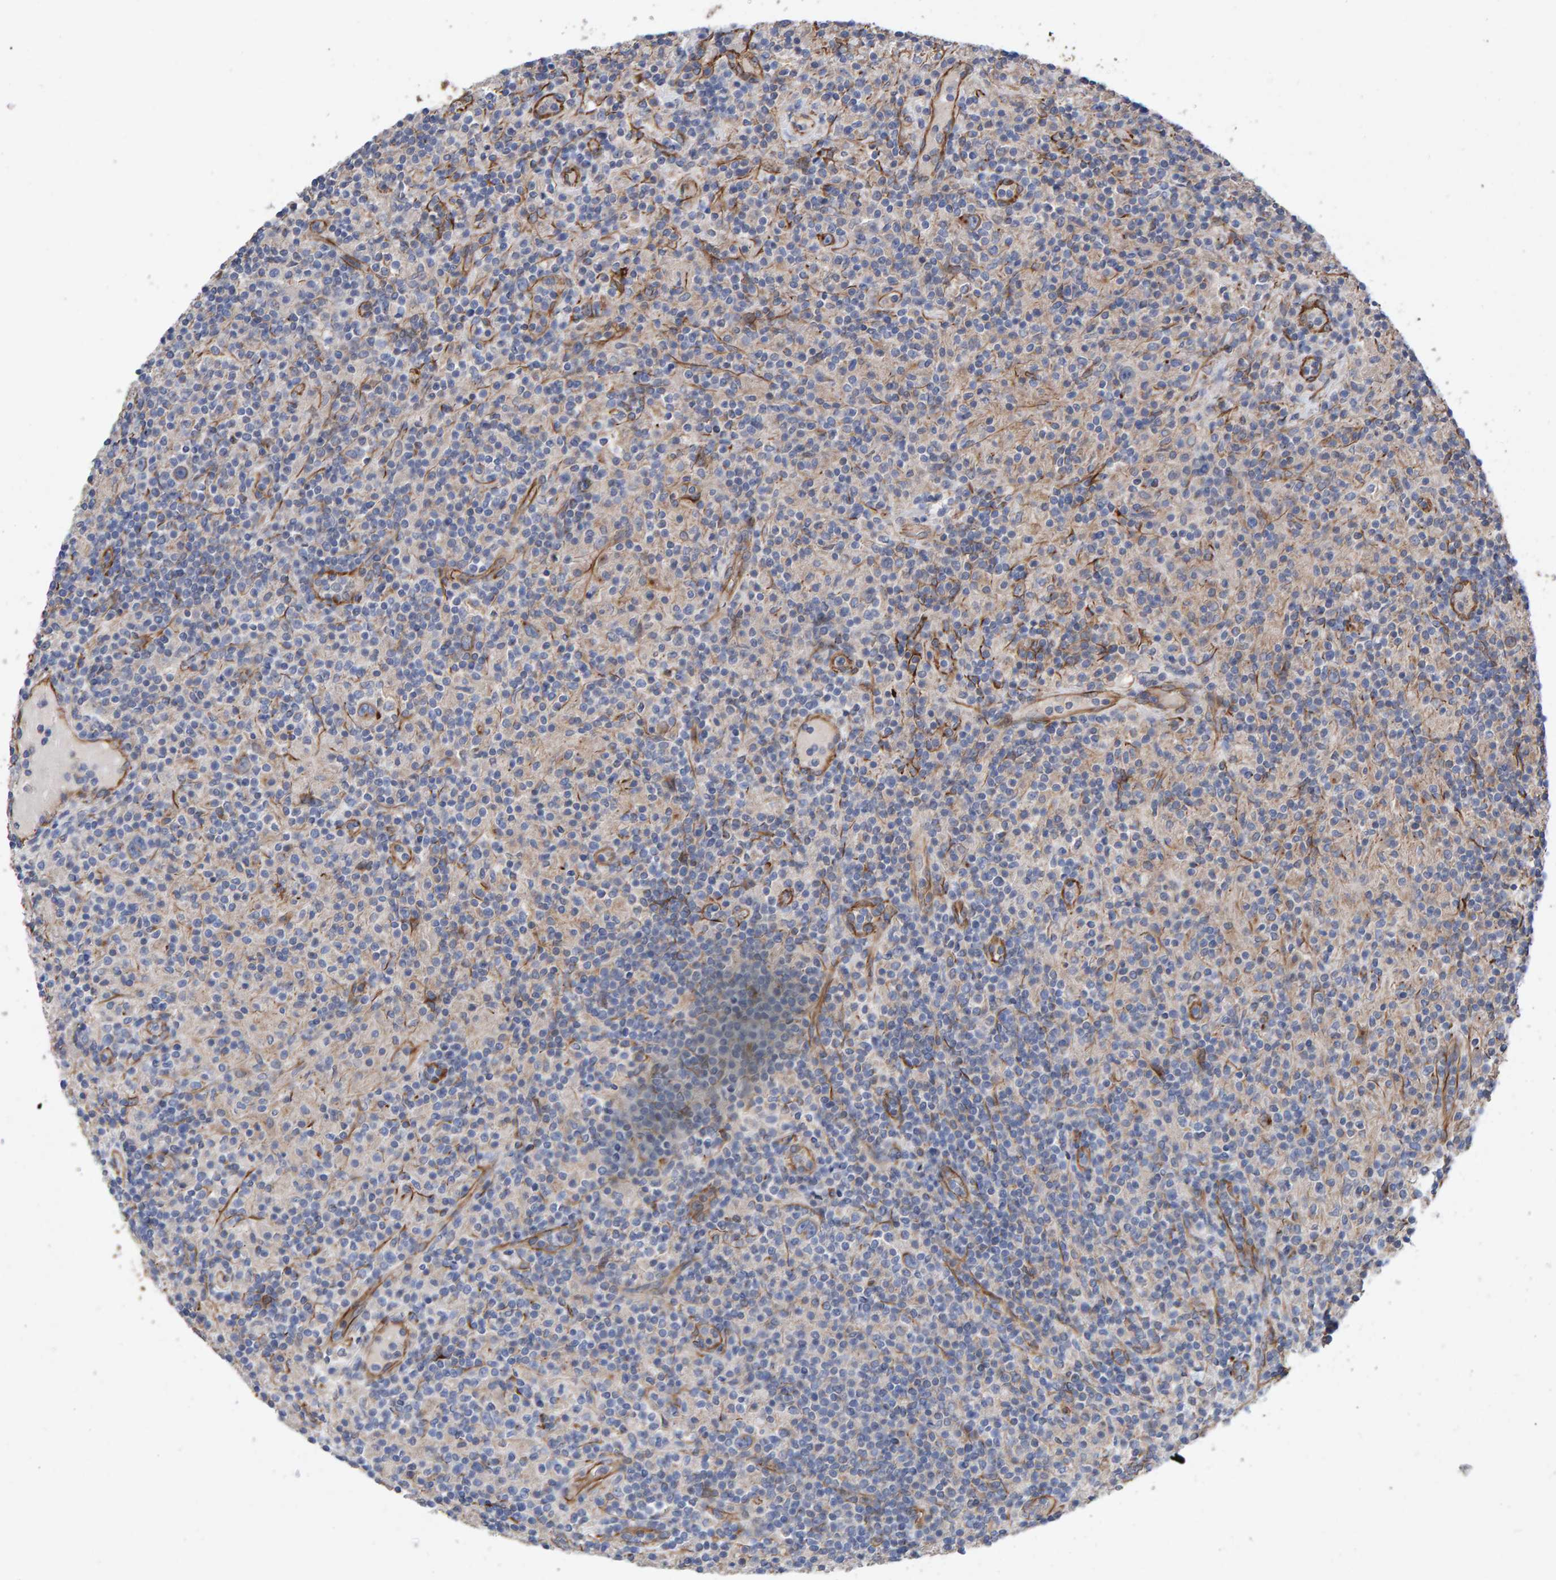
{"staining": {"intensity": "negative", "quantity": "none", "location": "none"}, "tissue": "lymphoma", "cell_type": "Tumor cells", "image_type": "cancer", "snomed": [{"axis": "morphology", "description": "Hodgkin's disease, NOS"}, {"axis": "topography", "description": "Lymph node"}], "caption": "This is a histopathology image of immunohistochemistry (IHC) staining of Hodgkin's disease, which shows no expression in tumor cells.", "gene": "ZNF347", "patient": {"sex": "male", "age": 70}}